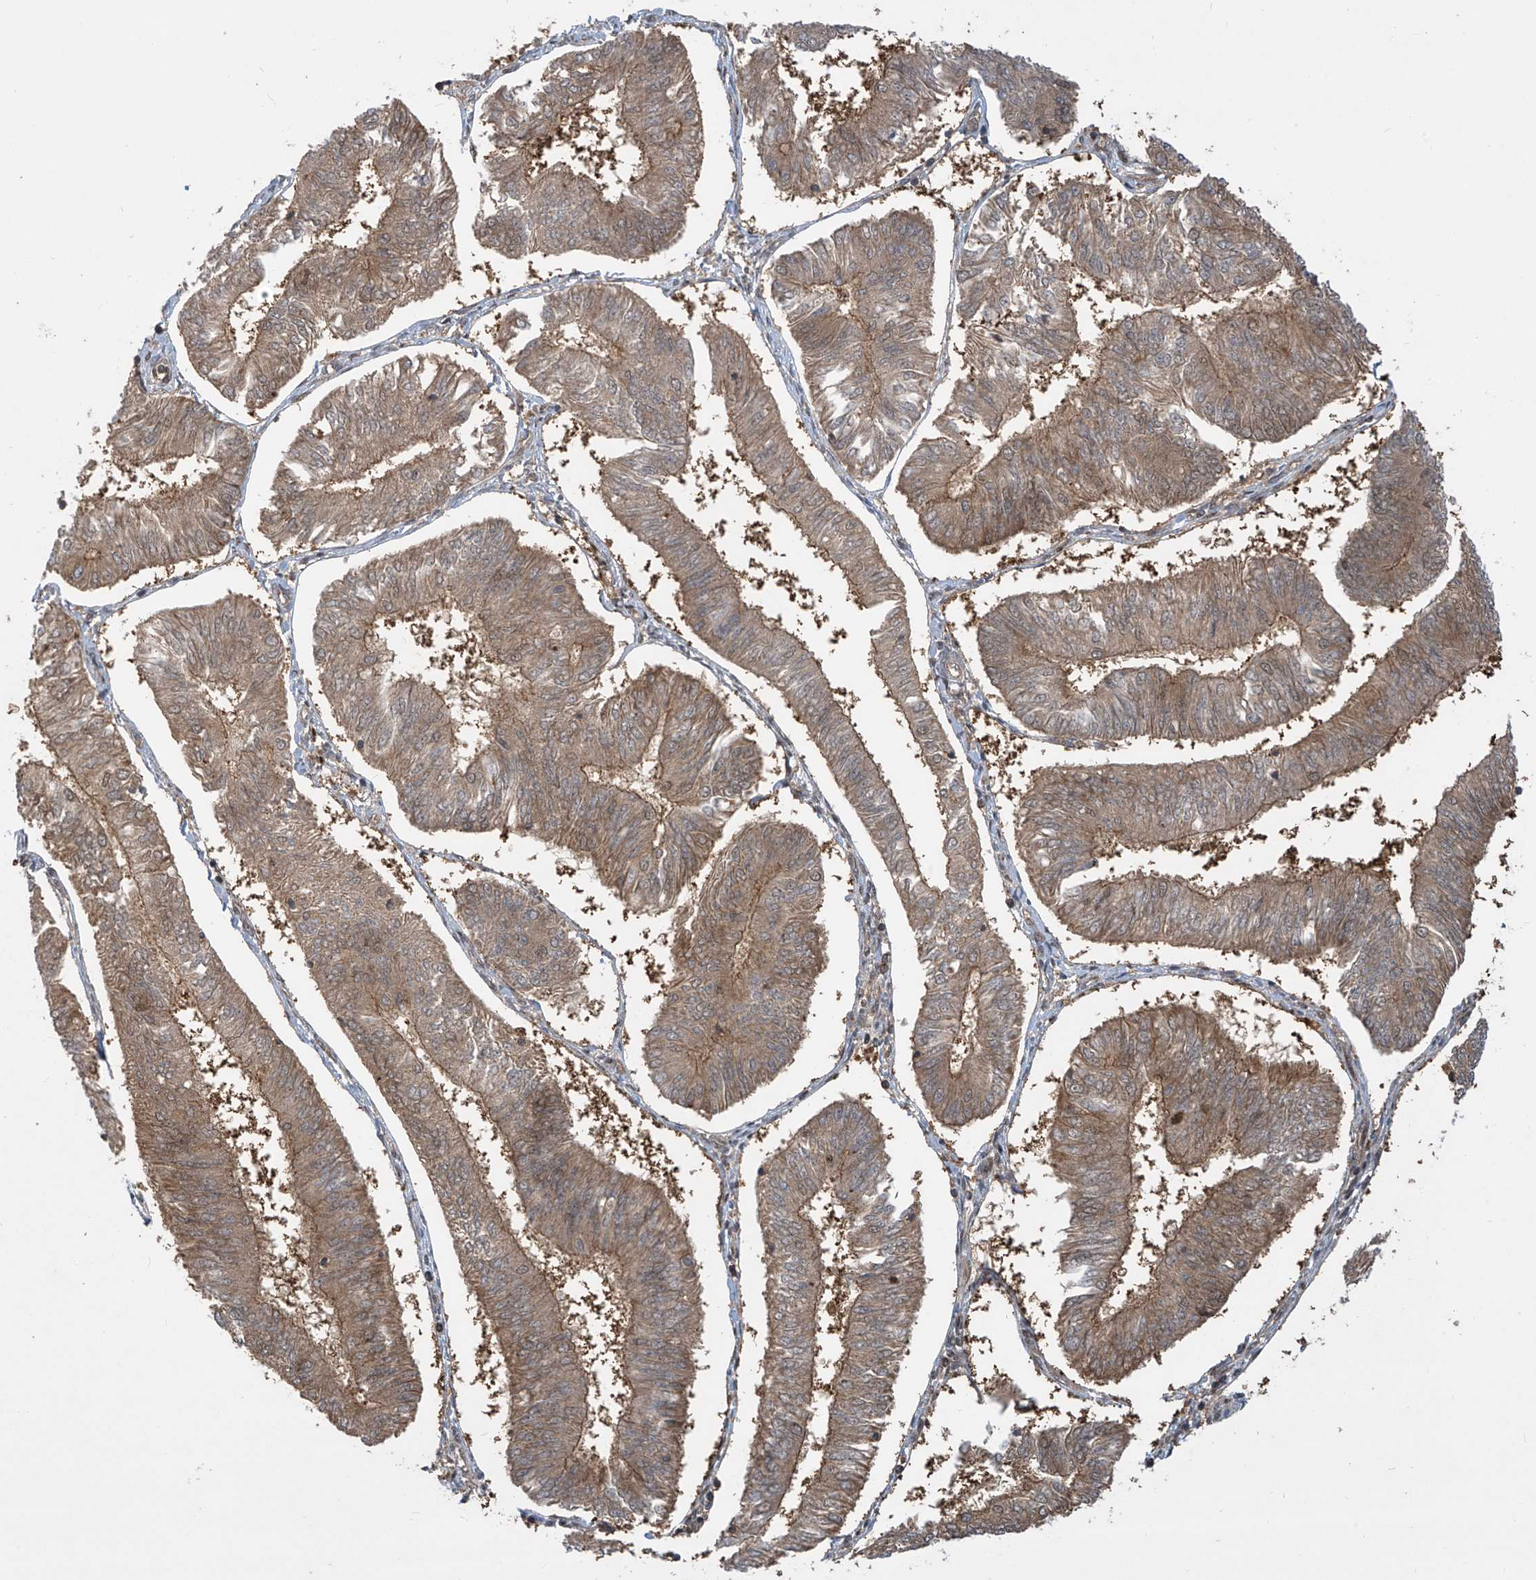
{"staining": {"intensity": "moderate", "quantity": ">75%", "location": "cytoplasmic/membranous"}, "tissue": "endometrial cancer", "cell_type": "Tumor cells", "image_type": "cancer", "snomed": [{"axis": "morphology", "description": "Adenocarcinoma, NOS"}, {"axis": "topography", "description": "Endometrium"}], "caption": "Human adenocarcinoma (endometrial) stained with a protein marker exhibits moderate staining in tumor cells.", "gene": "LAGE3", "patient": {"sex": "female", "age": 58}}